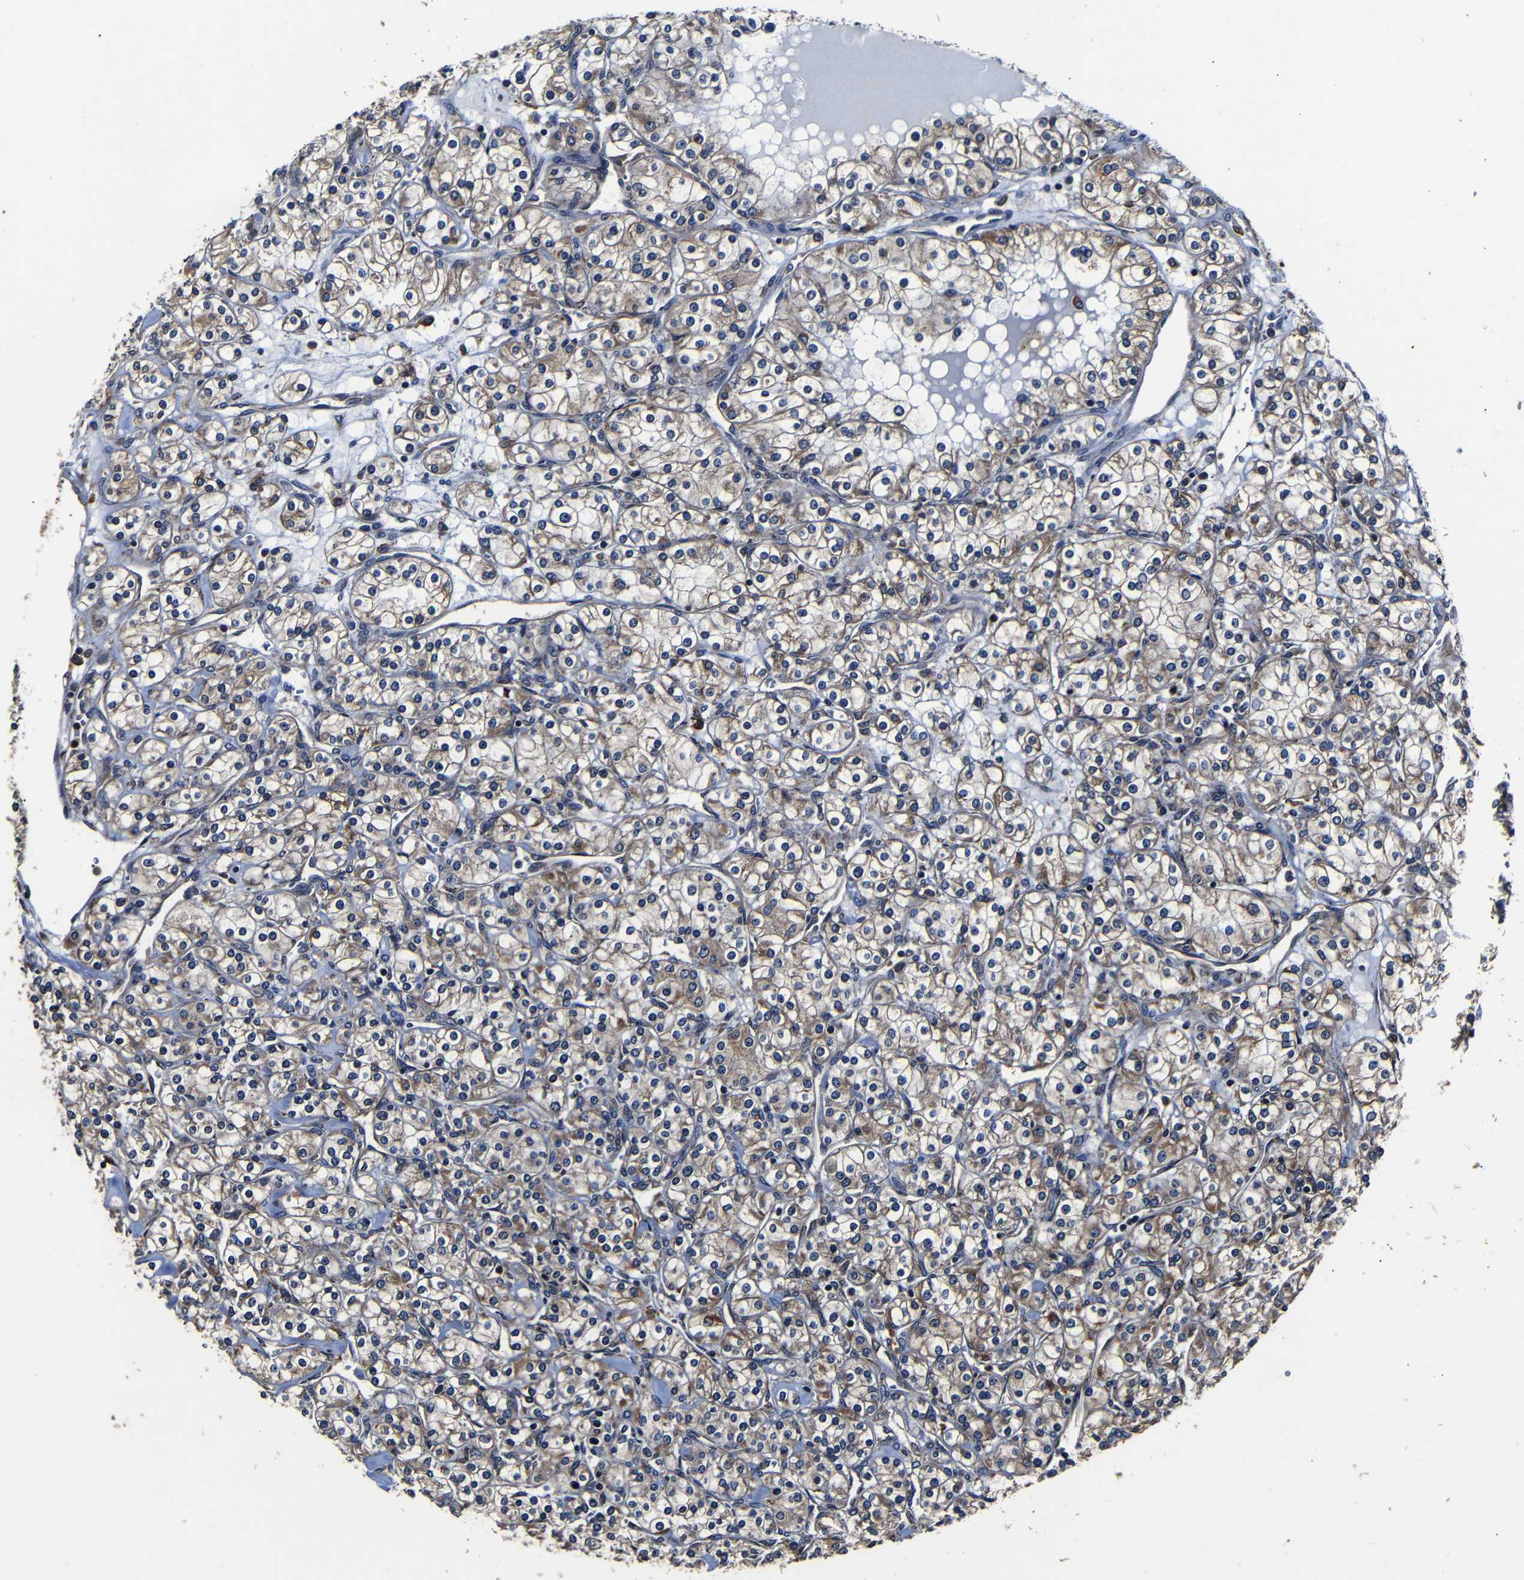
{"staining": {"intensity": "moderate", "quantity": "25%-75%", "location": "cytoplasmic/membranous"}, "tissue": "renal cancer", "cell_type": "Tumor cells", "image_type": "cancer", "snomed": [{"axis": "morphology", "description": "Adenocarcinoma, NOS"}, {"axis": "topography", "description": "Kidney"}], "caption": "Renal adenocarcinoma stained with a protein marker exhibits moderate staining in tumor cells.", "gene": "SCN9A", "patient": {"sex": "male", "age": 77}}